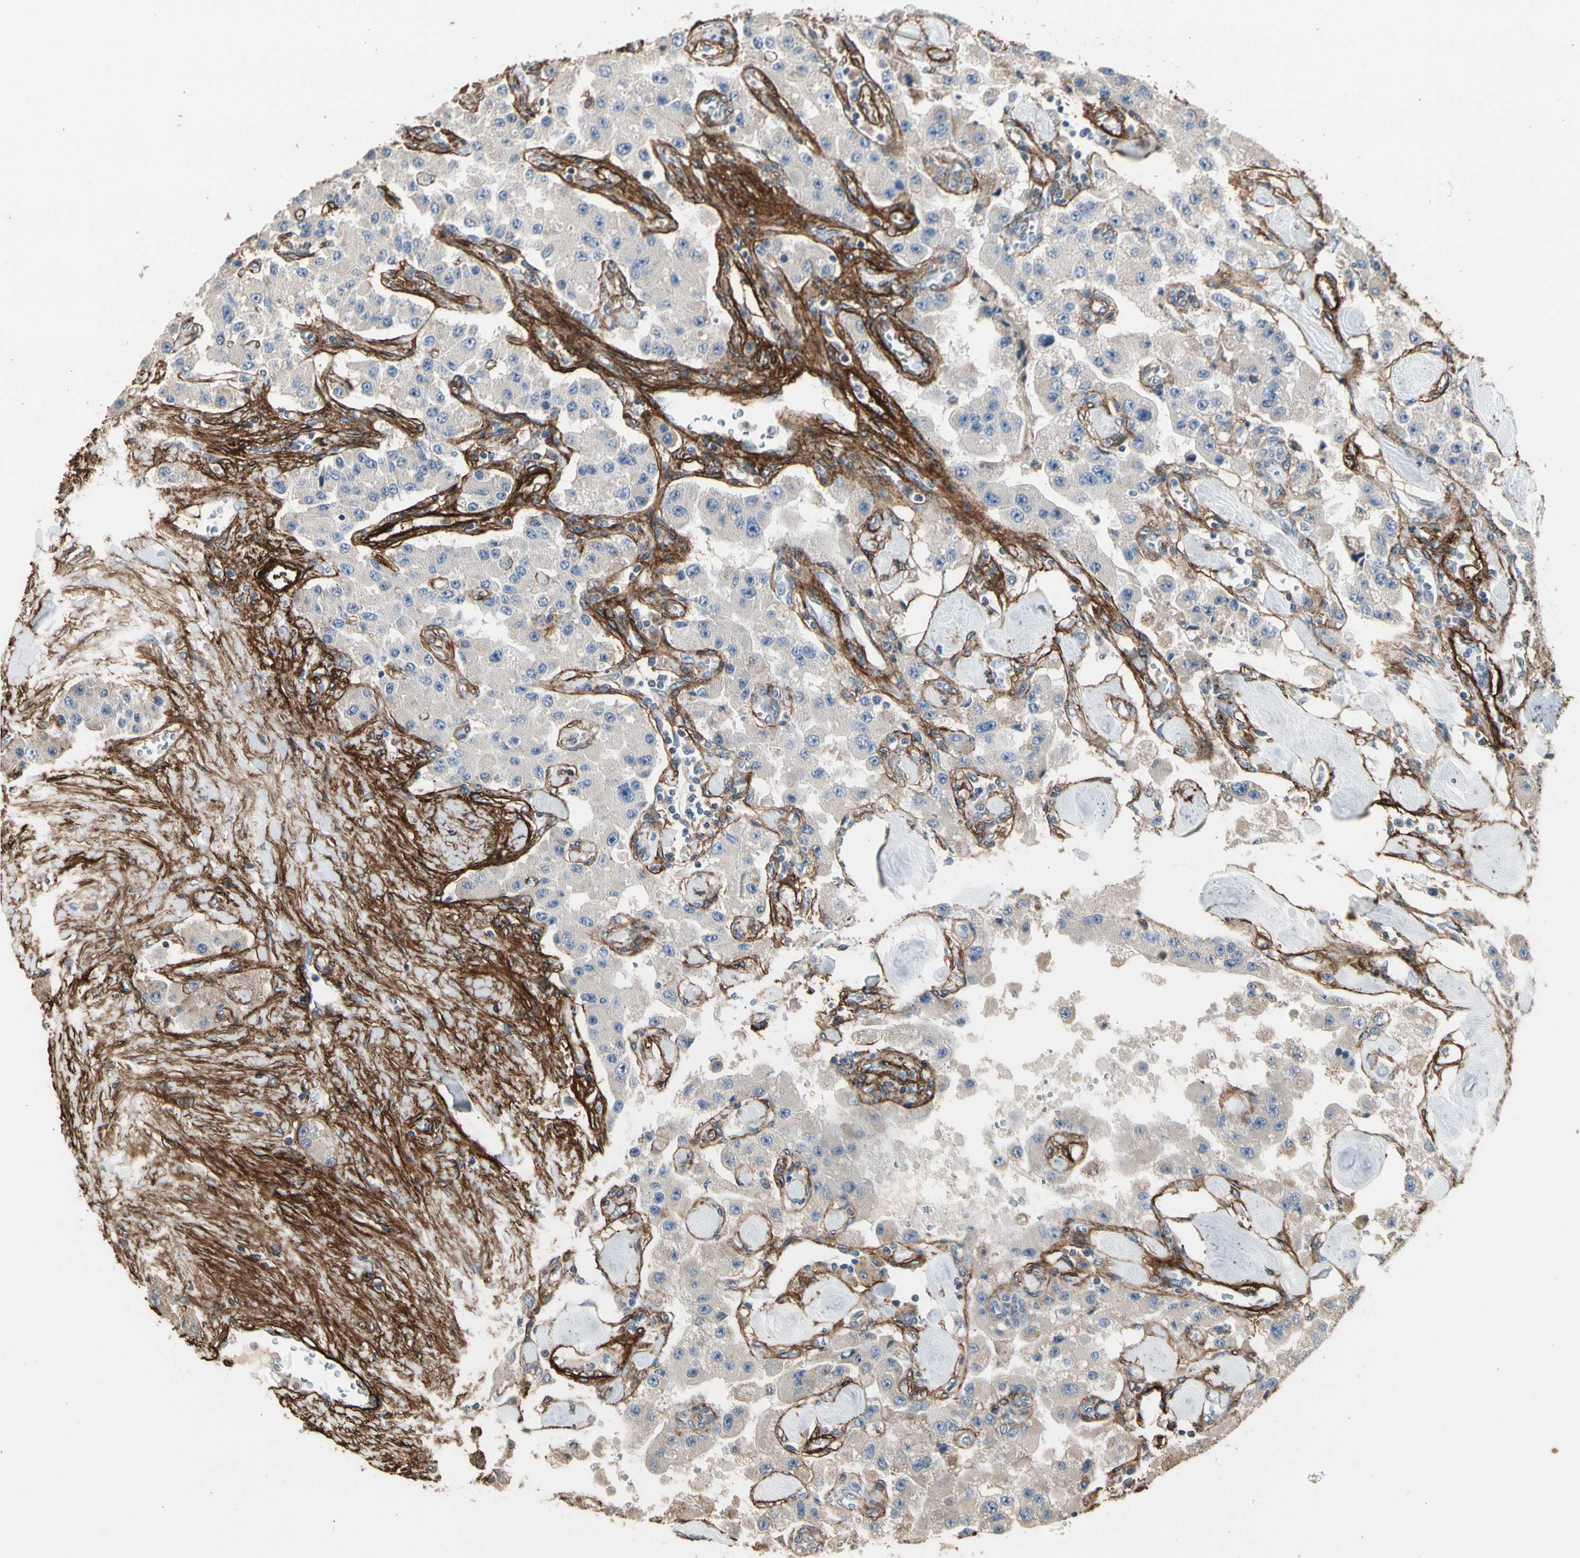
{"staining": {"intensity": "weak", "quantity": ">75%", "location": "cytoplasmic/membranous"}, "tissue": "carcinoid", "cell_type": "Tumor cells", "image_type": "cancer", "snomed": [{"axis": "morphology", "description": "Carcinoid, malignant, NOS"}, {"axis": "topography", "description": "Pancreas"}], "caption": "High-magnification brightfield microscopy of malignant carcinoid stained with DAB (brown) and counterstained with hematoxylin (blue). tumor cells exhibit weak cytoplasmic/membranous expression is appreciated in about>75% of cells.", "gene": "SUSD2", "patient": {"sex": "male", "age": 41}}